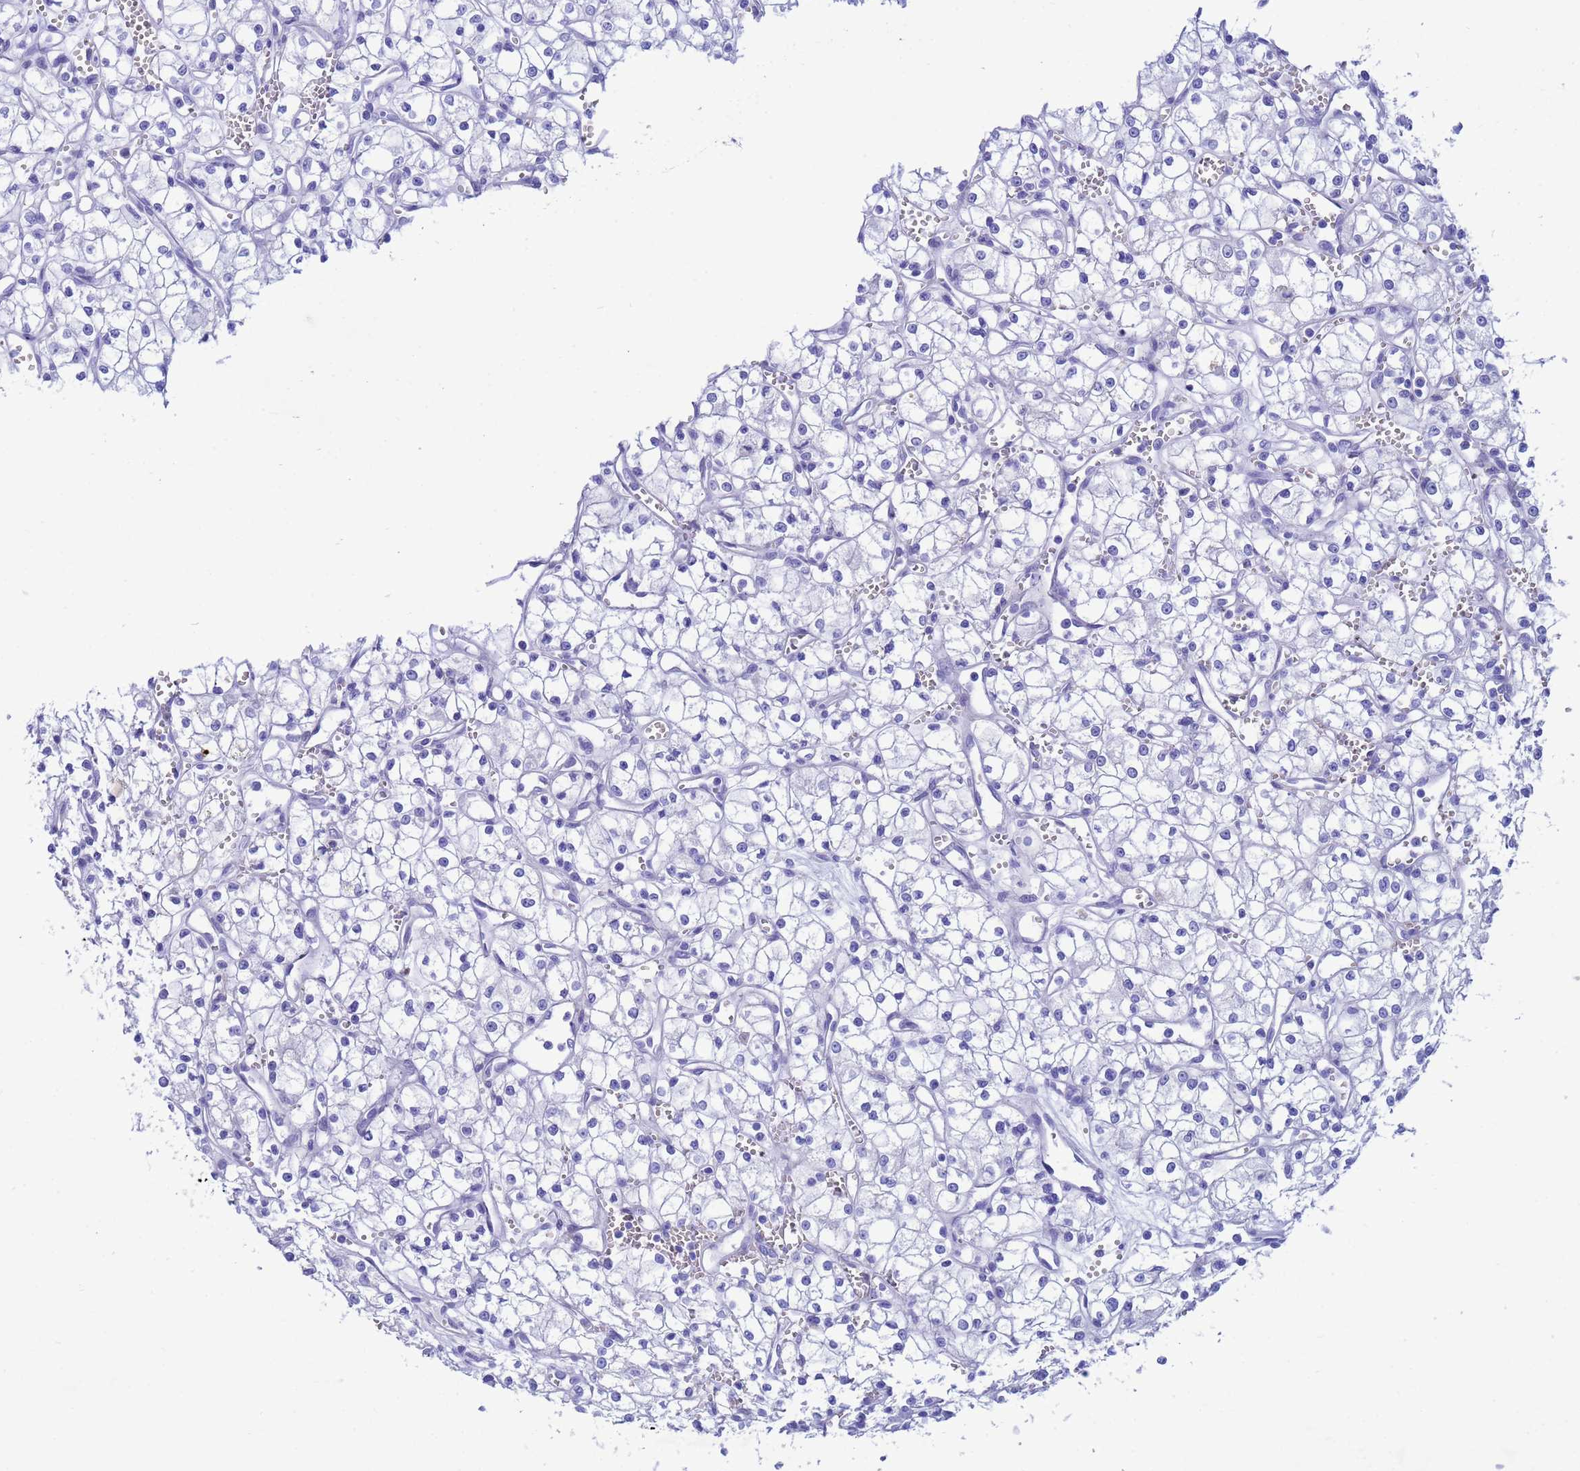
{"staining": {"intensity": "negative", "quantity": "none", "location": "none"}, "tissue": "renal cancer", "cell_type": "Tumor cells", "image_type": "cancer", "snomed": [{"axis": "morphology", "description": "Adenocarcinoma, NOS"}, {"axis": "topography", "description": "Kidney"}], "caption": "This is an IHC histopathology image of renal adenocarcinoma. There is no staining in tumor cells.", "gene": "AKR1C2", "patient": {"sex": "male", "age": 59}}